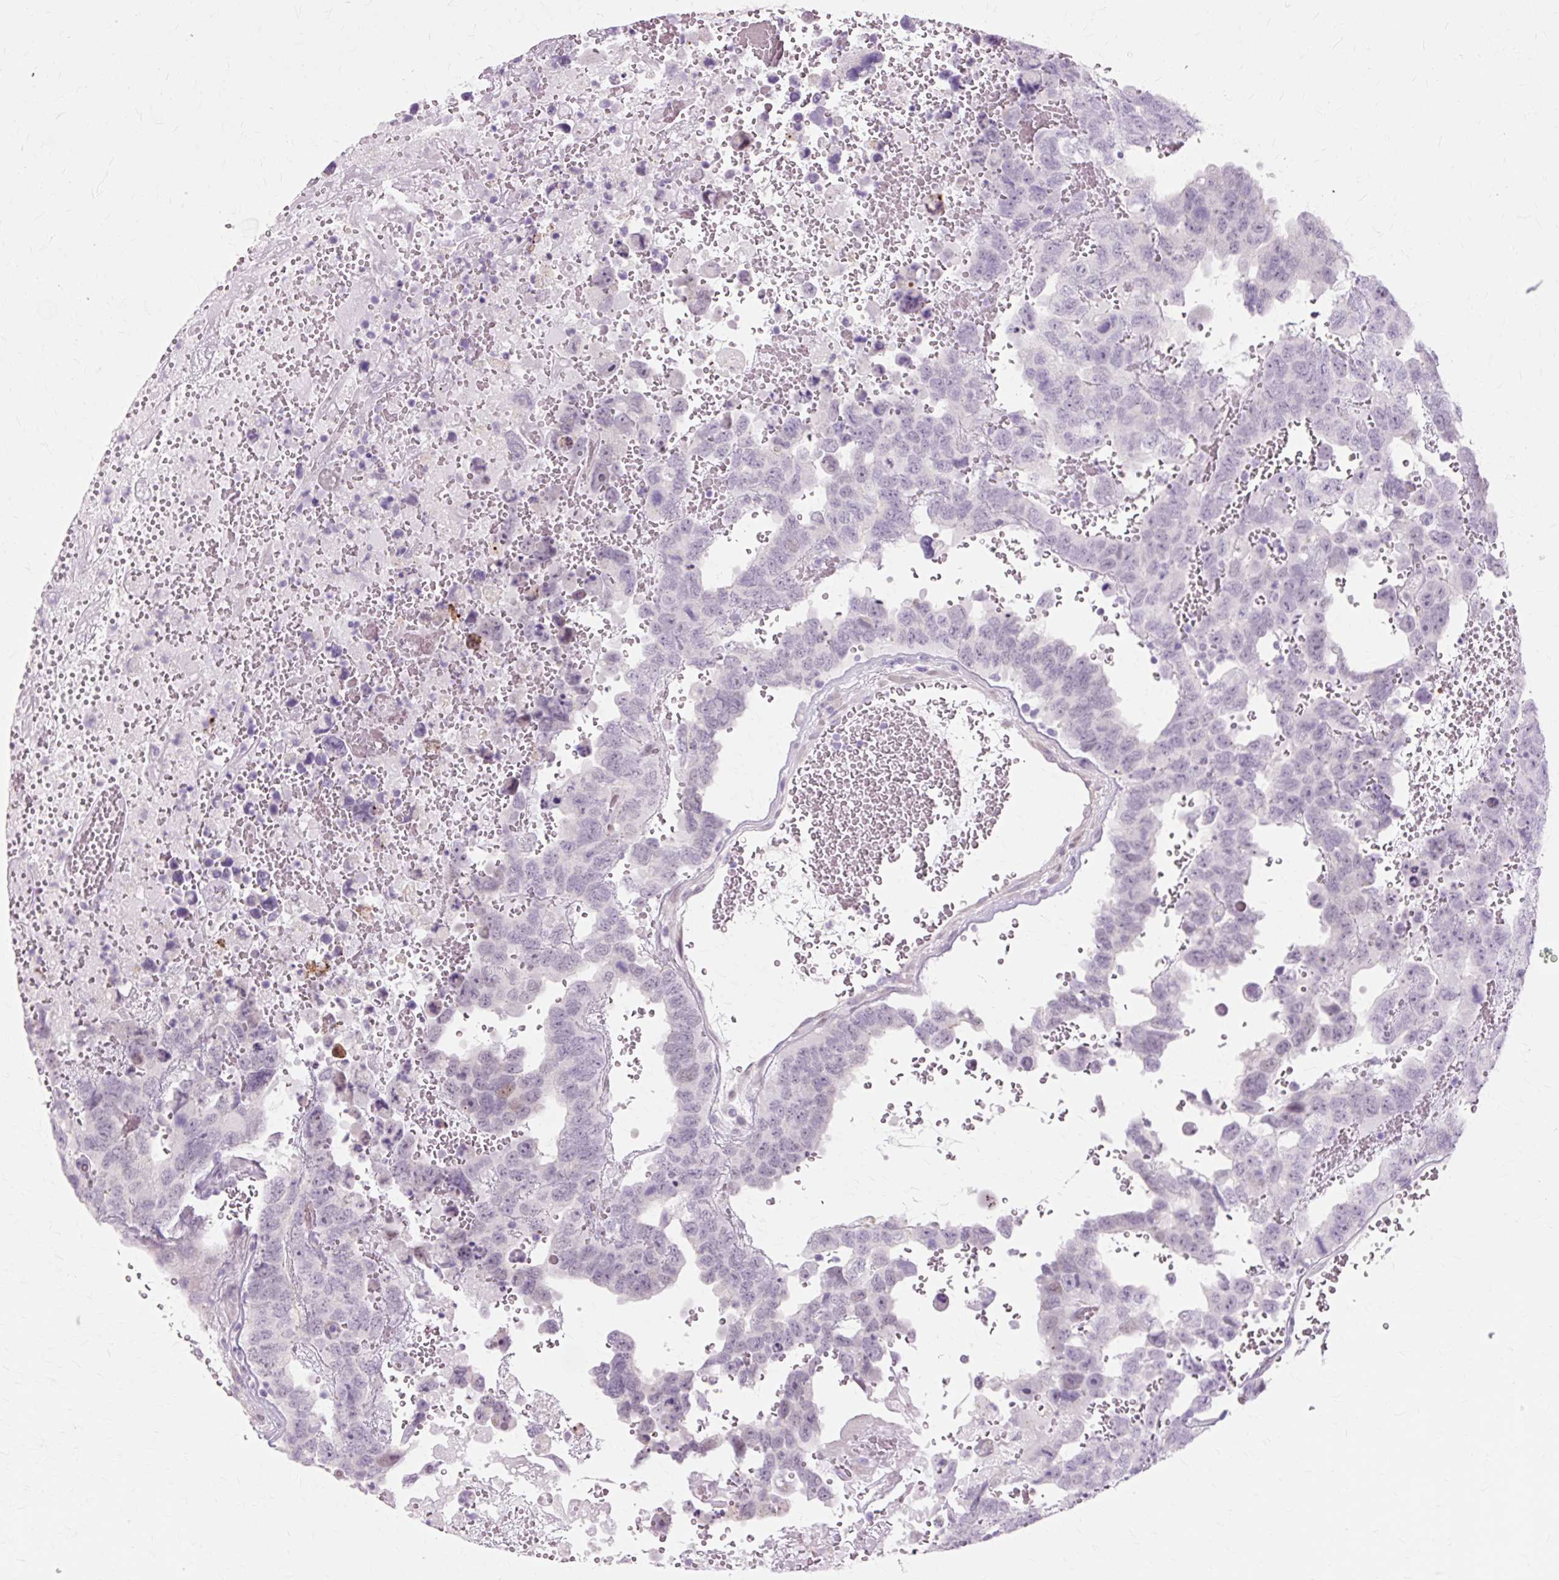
{"staining": {"intensity": "negative", "quantity": "none", "location": "none"}, "tissue": "testis cancer", "cell_type": "Tumor cells", "image_type": "cancer", "snomed": [{"axis": "morphology", "description": "Carcinoma, Embryonal, NOS"}, {"axis": "topography", "description": "Testis"}], "caption": "This histopathology image is of testis cancer (embryonal carcinoma) stained with immunohistochemistry to label a protein in brown with the nuclei are counter-stained blue. There is no positivity in tumor cells. The staining is performed using DAB brown chromogen with nuclei counter-stained in using hematoxylin.", "gene": "IRX2", "patient": {"sex": "male", "age": 45}}